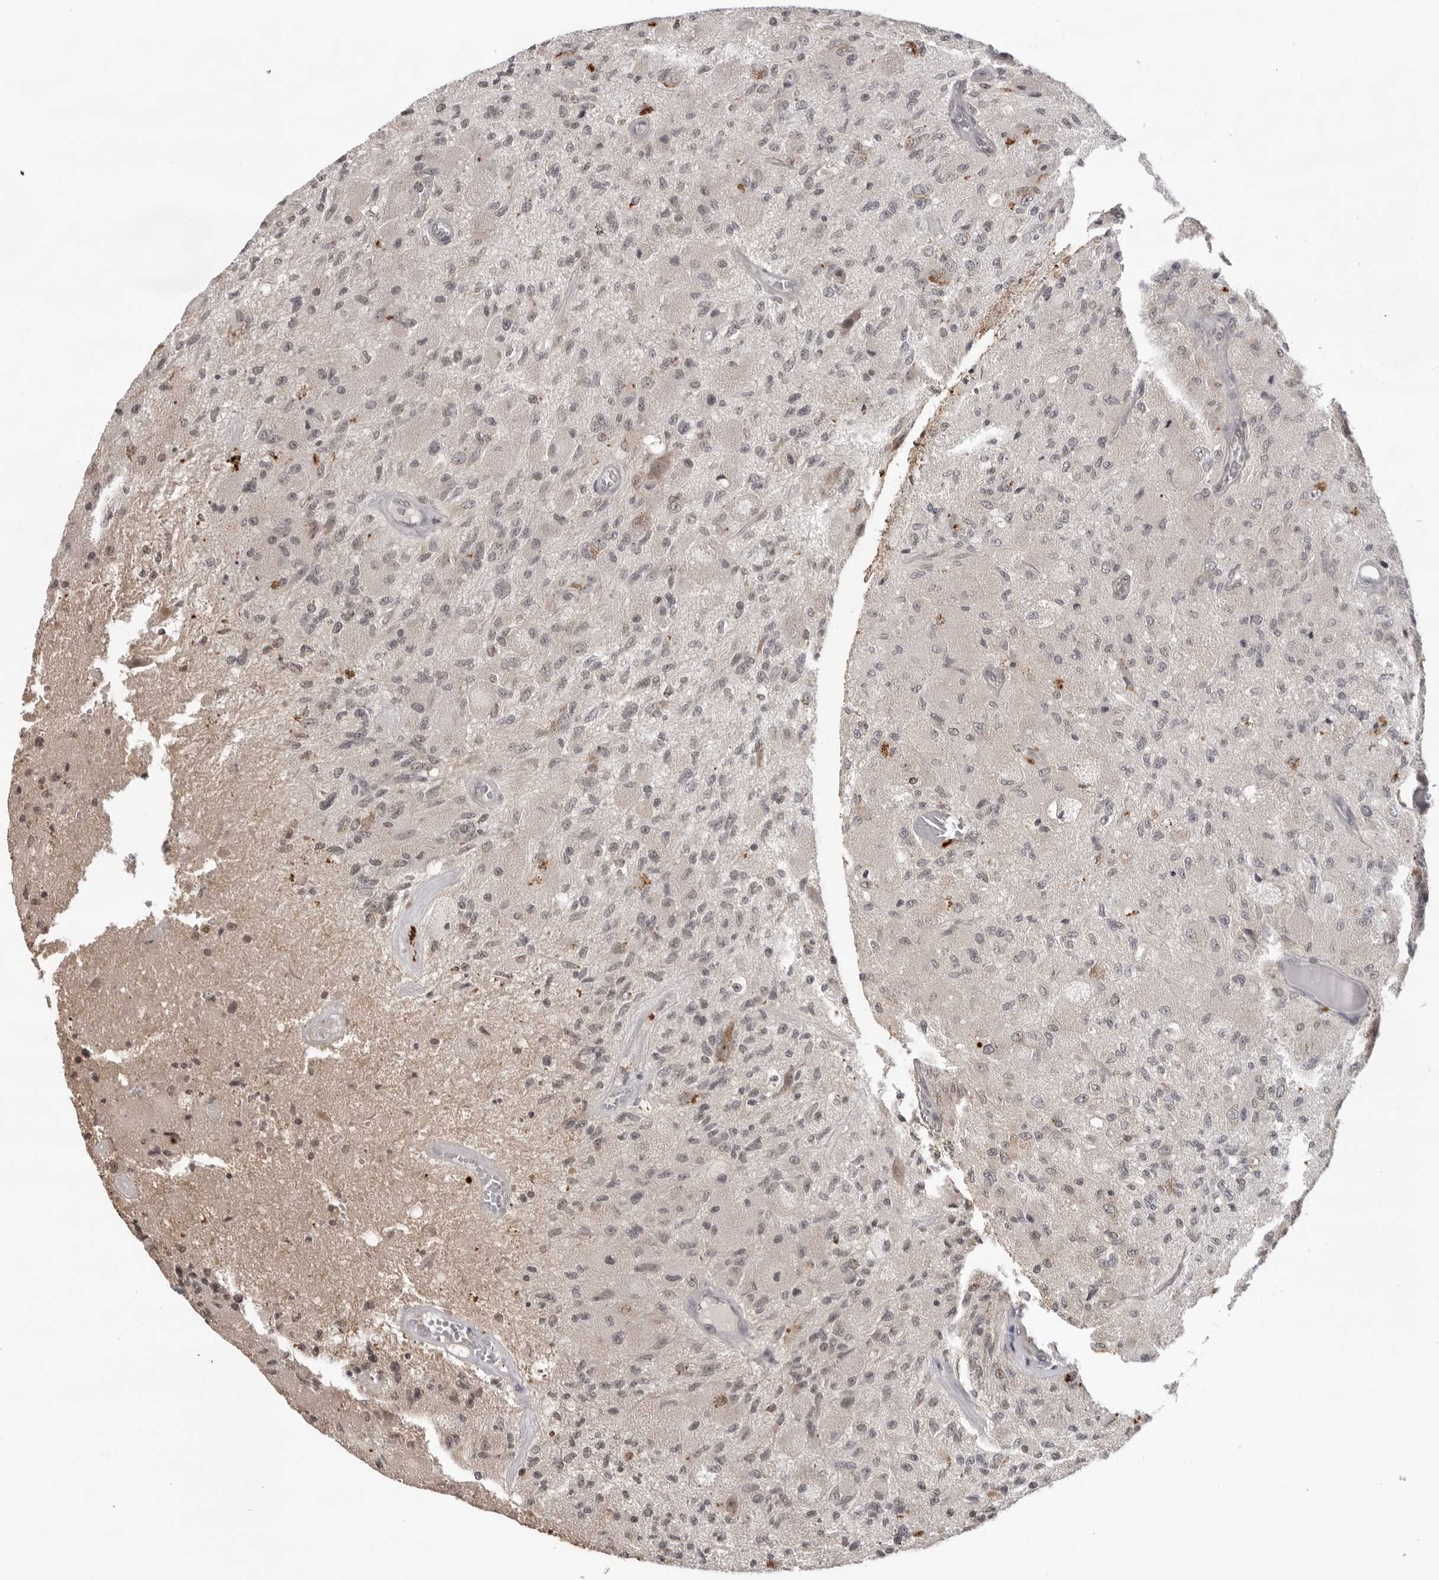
{"staining": {"intensity": "weak", "quantity": "25%-75%", "location": "cytoplasmic/membranous"}, "tissue": "glioma", "cell_type": "Tumor cells", "image_type": "cancer", "snomed": [{"axis": "morphology", "description": "Normal tissue, NOS"}, {"axis": "morphology", "description": "Glioma, malignant, High grade"}, {"axis": "topography", "description": "Cerebral cortex"}], "caption": "Immunohistochemistry (IHC) of human malignant high-grade glioma shows low levels of weak cytoplasmic/membranous staining in approximately 25%-75% of tumor cells.", "gene": "EXOSC10", "patient": {"sex": "male", "age": 77}}